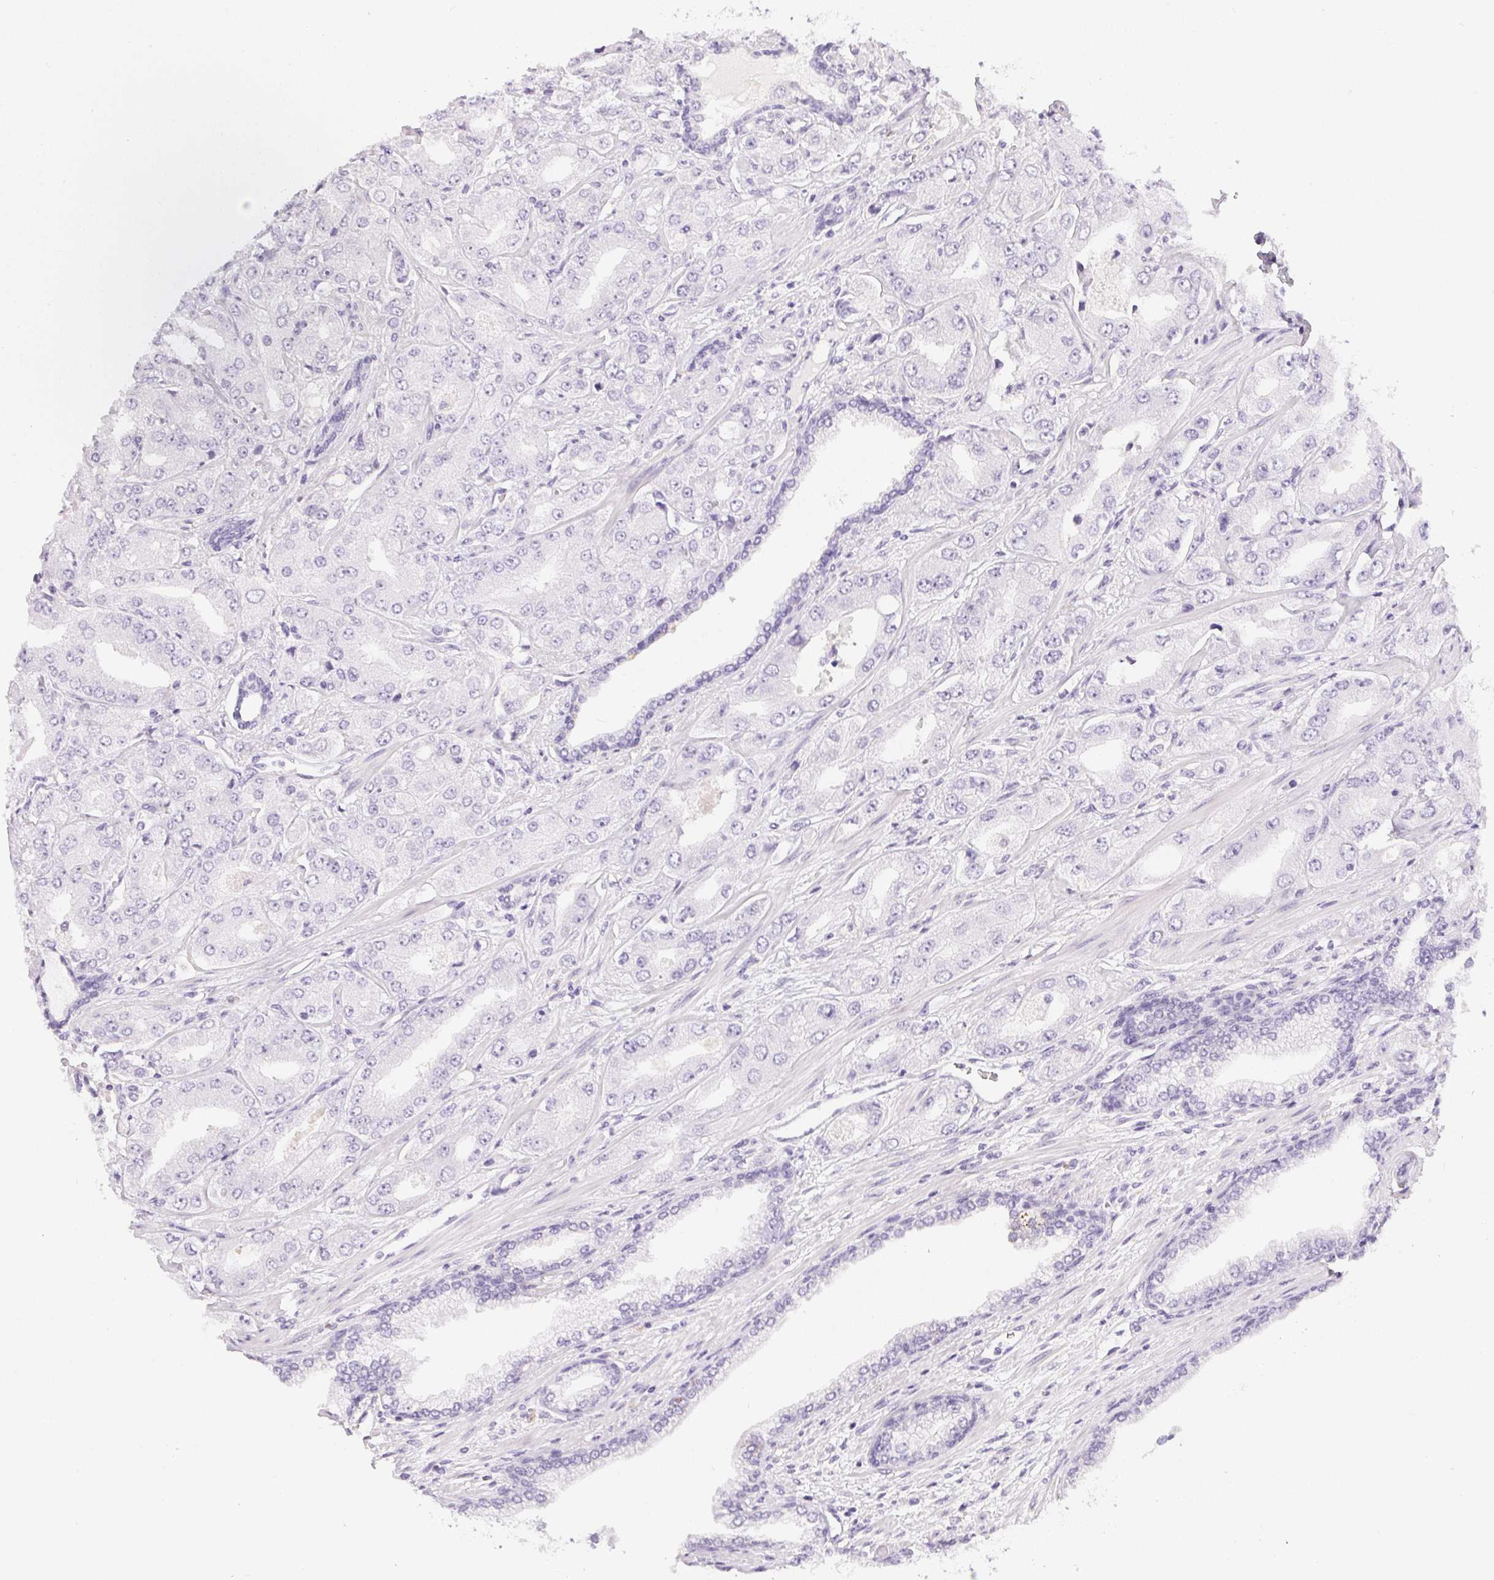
{"staining": {"intensity": "negative", "quantity": "none", "location": "none"}, "tissue": "prostate cancer", "cell_type": "Tumor cells", "image_type": "cancer", "snomed": [{"axis": "morphology", "description": "Adenocarcinoma, Low grade"}, {"axis": "topography", "description": "Prostate"}], "caption": "Tumor cells show no significant protein staining in prostate cancer.", "gene": "PPY", "patient": {"sex": "male", "age": 60}}